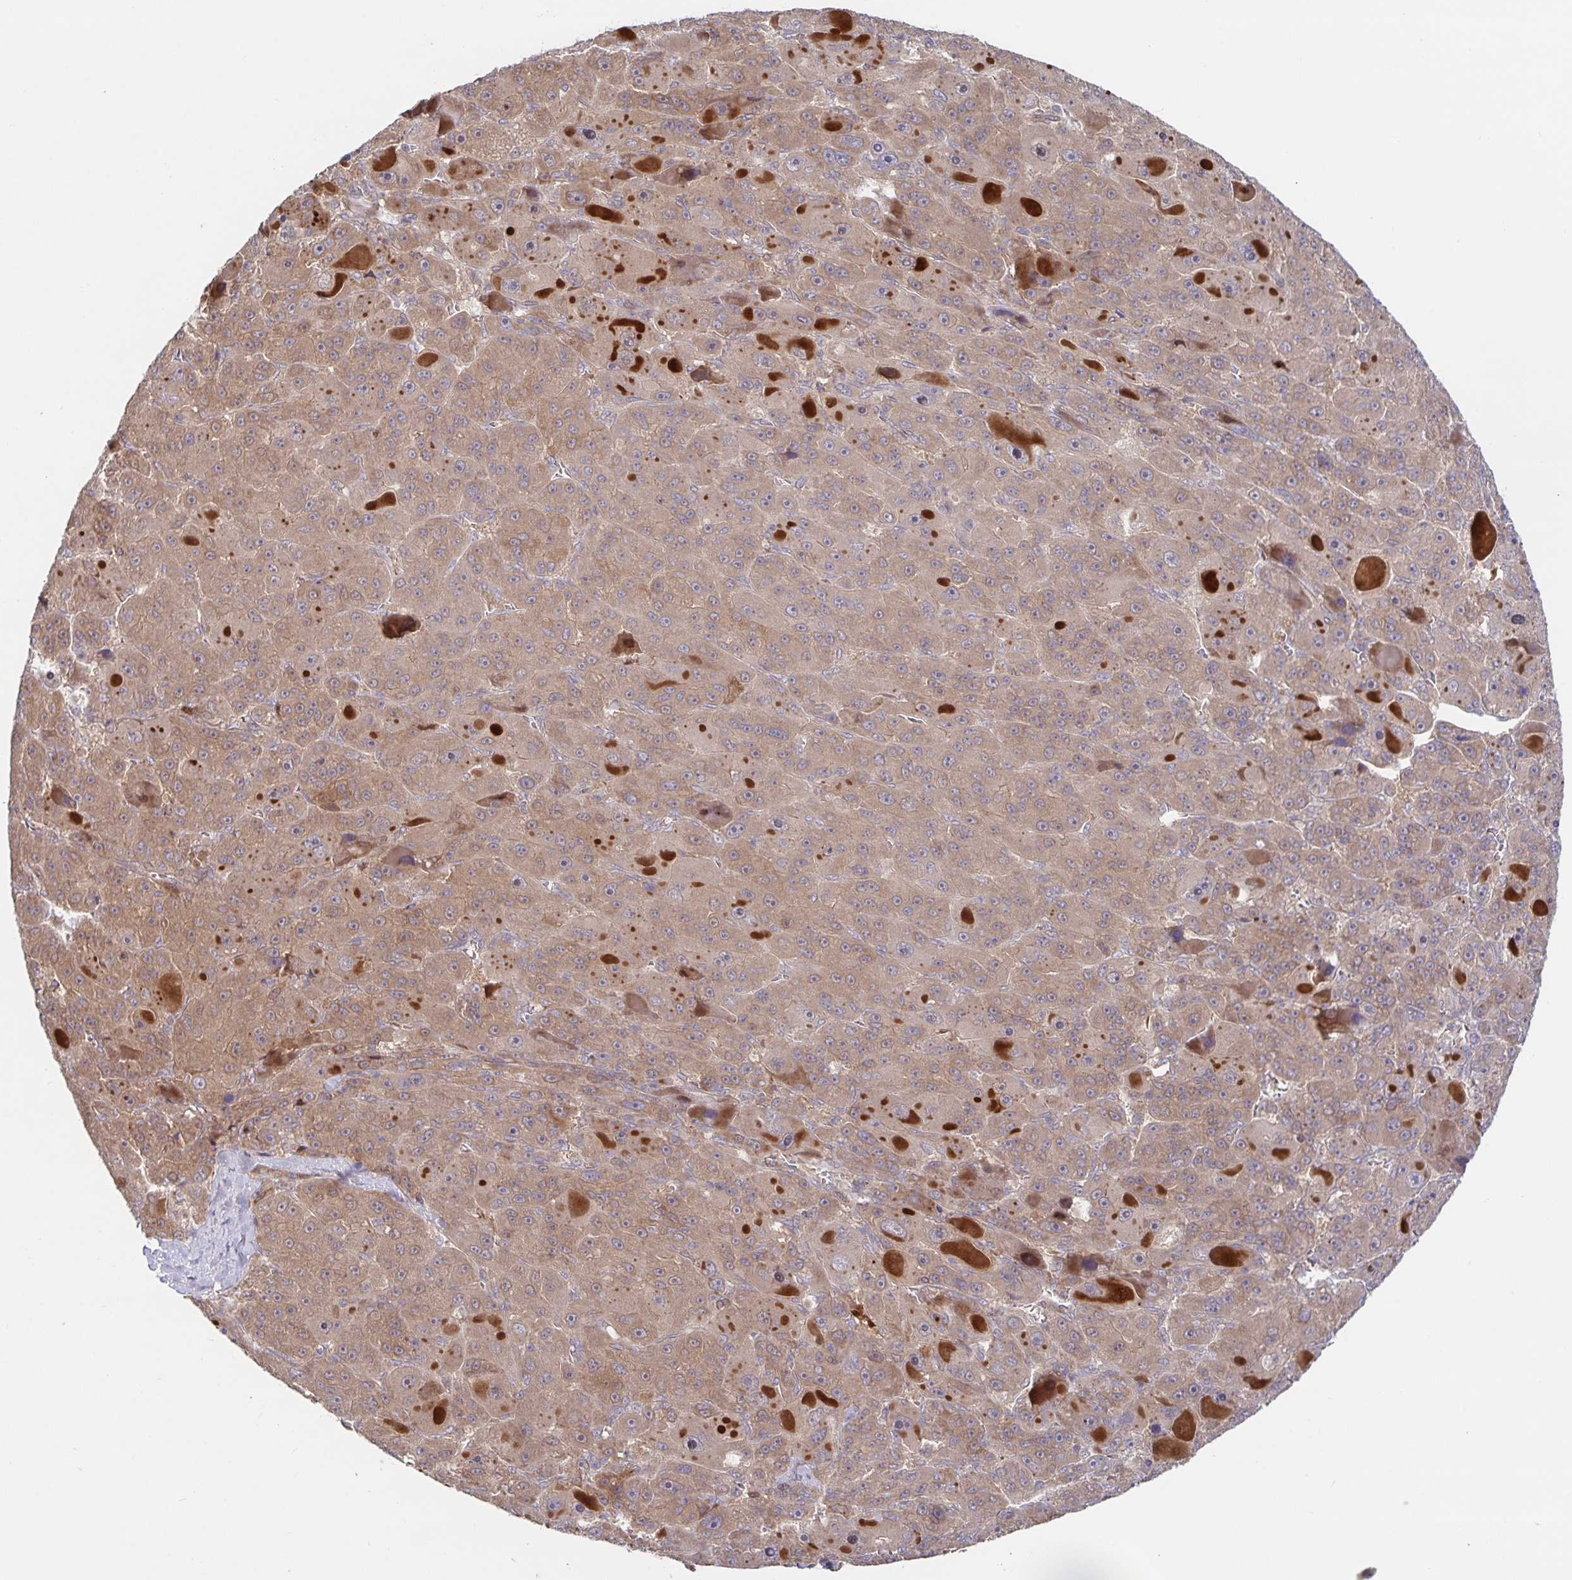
{"staining": {"intensity": "weak", "quantity": ">75%", "location": "cytoplasmic/membranous"}, "tissue": "liver cancer", "cell_type": "Tumor cells", "image_type": "cancer", "snomed": [{"axis": "morphology", "description": "Carcinoma, Hepatocellular, NOS"}, {"axis": "topography", "description": "Liver"}], "caption": "Human liver hepatocellular carcinoma stained with a brown dye shows weak cytoplasmic/membranous positive expression in approximately >75% of tumor cells.", "gene": "AACS", "patient": {"sex": "male", "age": 76}}